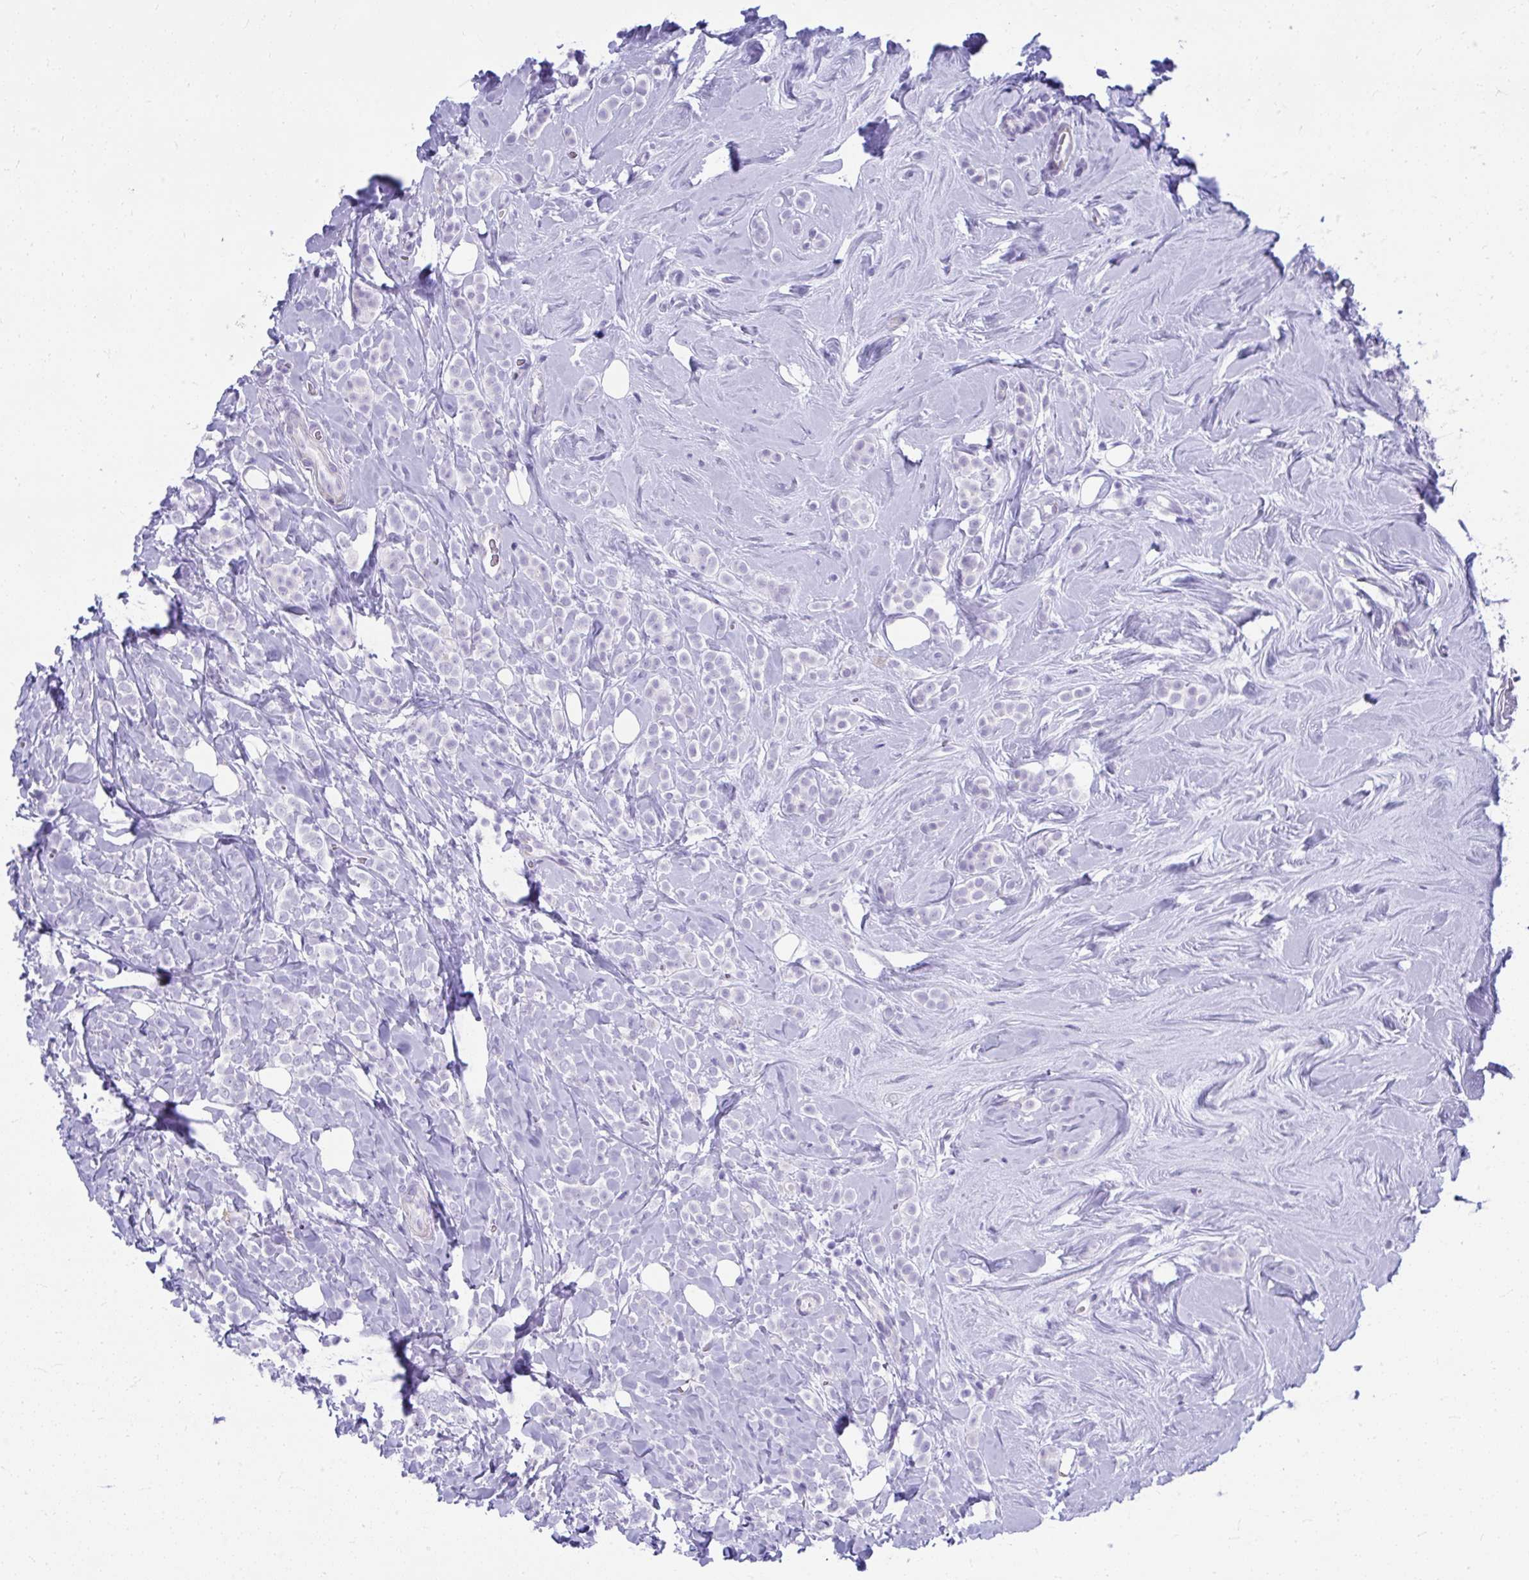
{"staining": {"intensity": "negative", "quantity": "none", "location": "none"}, "tissue": "breast cancer", "cell_type": "Tumor cells", "image_type": "cancer", "snomed": [{"axis": "morphology", "description": "Lobular carcinoma"}, {"axis": "topography", "description": "Breast"}], "caption": "Breast cancer (lobular carcinoma) was stained to show a protein in brown. There is no significant staining in tumor cells. (DAB (3,3'-diaminobenzidine) immunohistochemistry (IHC), high magnification).", "gene": "ISL1", "patient": {"sex": "female", "age": 49}}